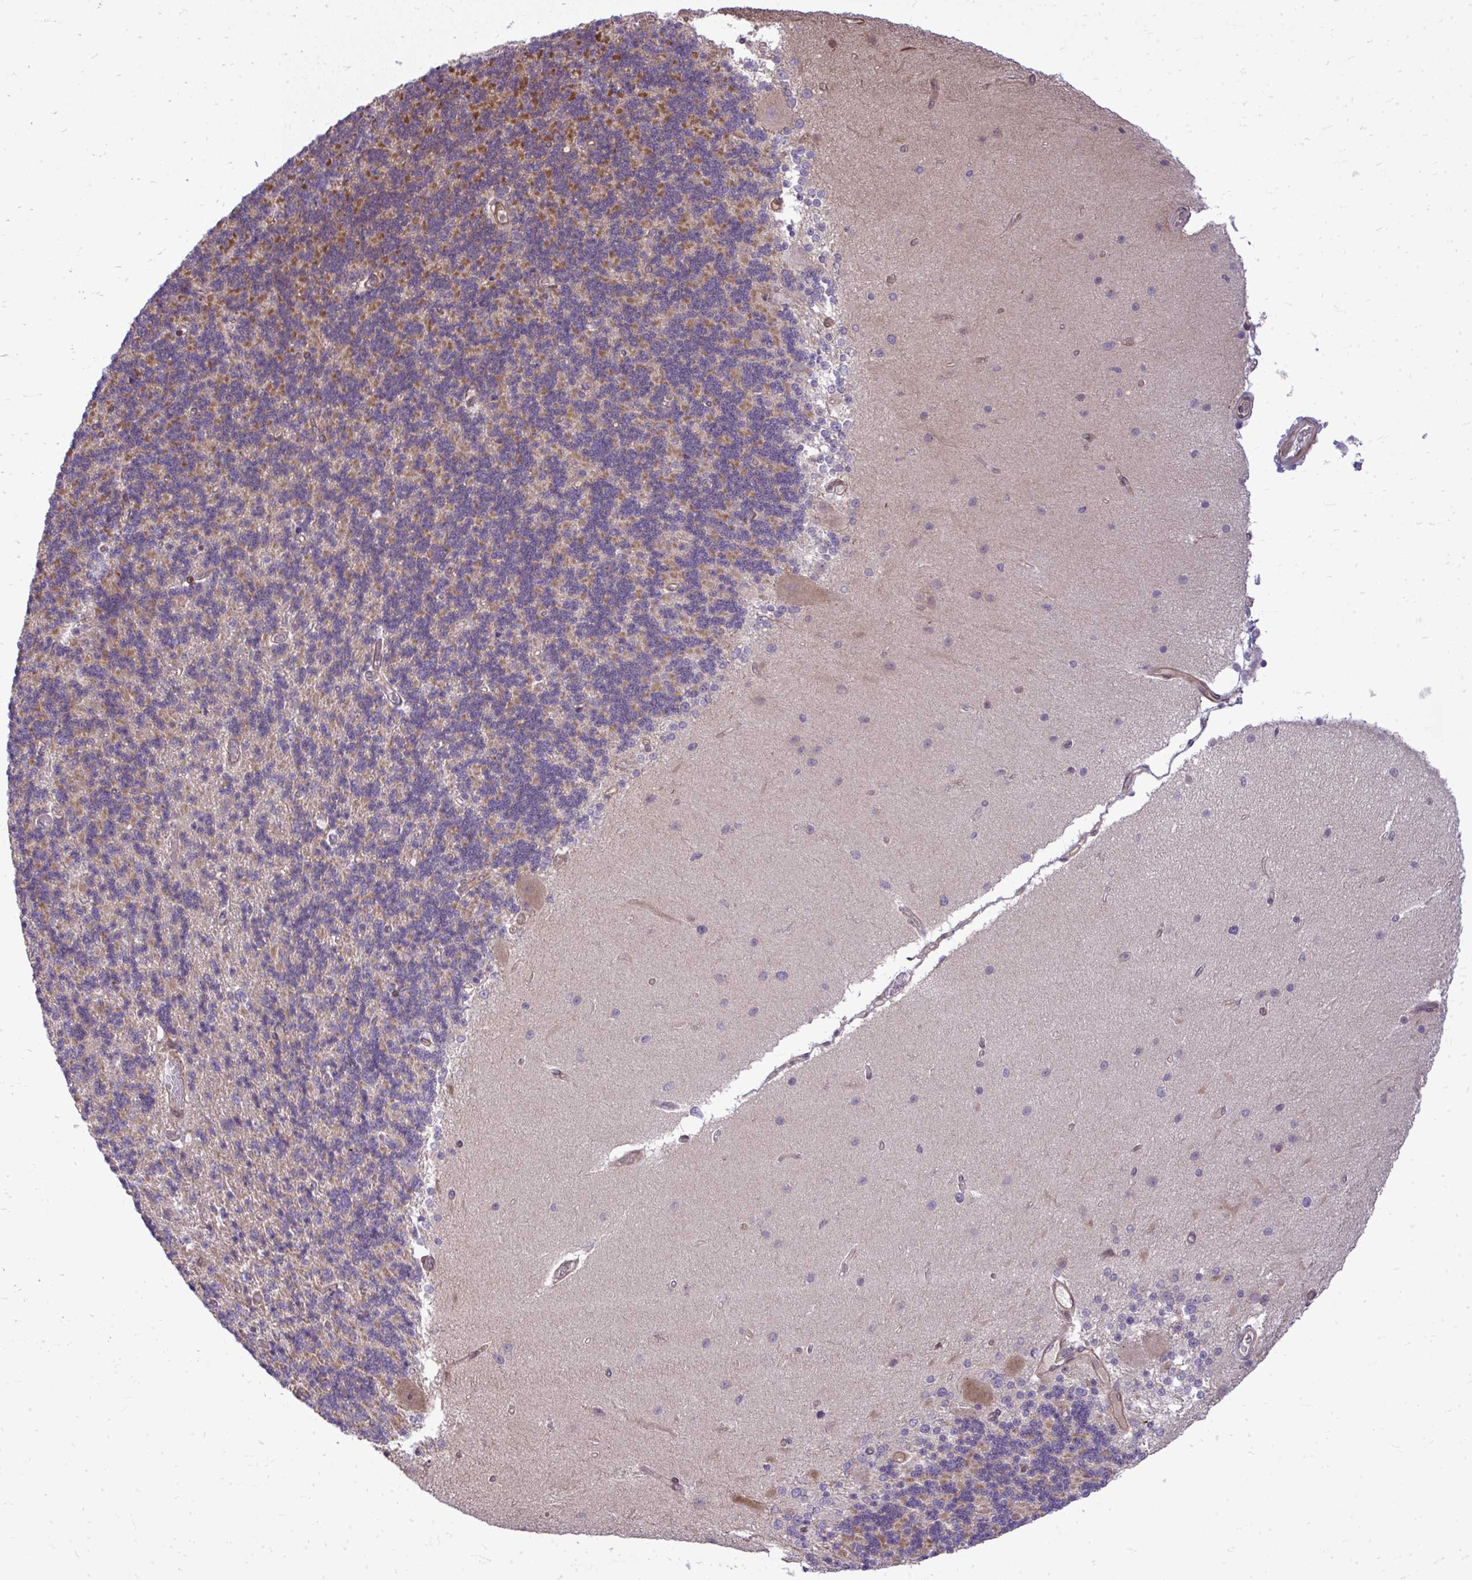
{"staining": {"intensity": "negative", "quantity": "none", "location": "none"}, "tissue": "cerebellum", "cell_type": "Cells in granular layer", "image_type": "normal", "snomed": [{"axis": "morphology", "description": "Normal tissue, NOS"}, {"axis": "topography", "description": "Cerebellum"}], "caption": "Immunohistochemistry (IHC) histopathology image of normal cerebellum: human cerebellum stained with DAB (3,3'-diaminobenzidine) exhibits no significant protein expression in cells in granular layer. (Stains: DAB immunohistochemistry (IHC) with hematoxylin counter stain, Microscopy: brightfield microscopy at high magnification).", "gene": "ZSCAN9", "patient": {"sex": "female", "age": 54}}